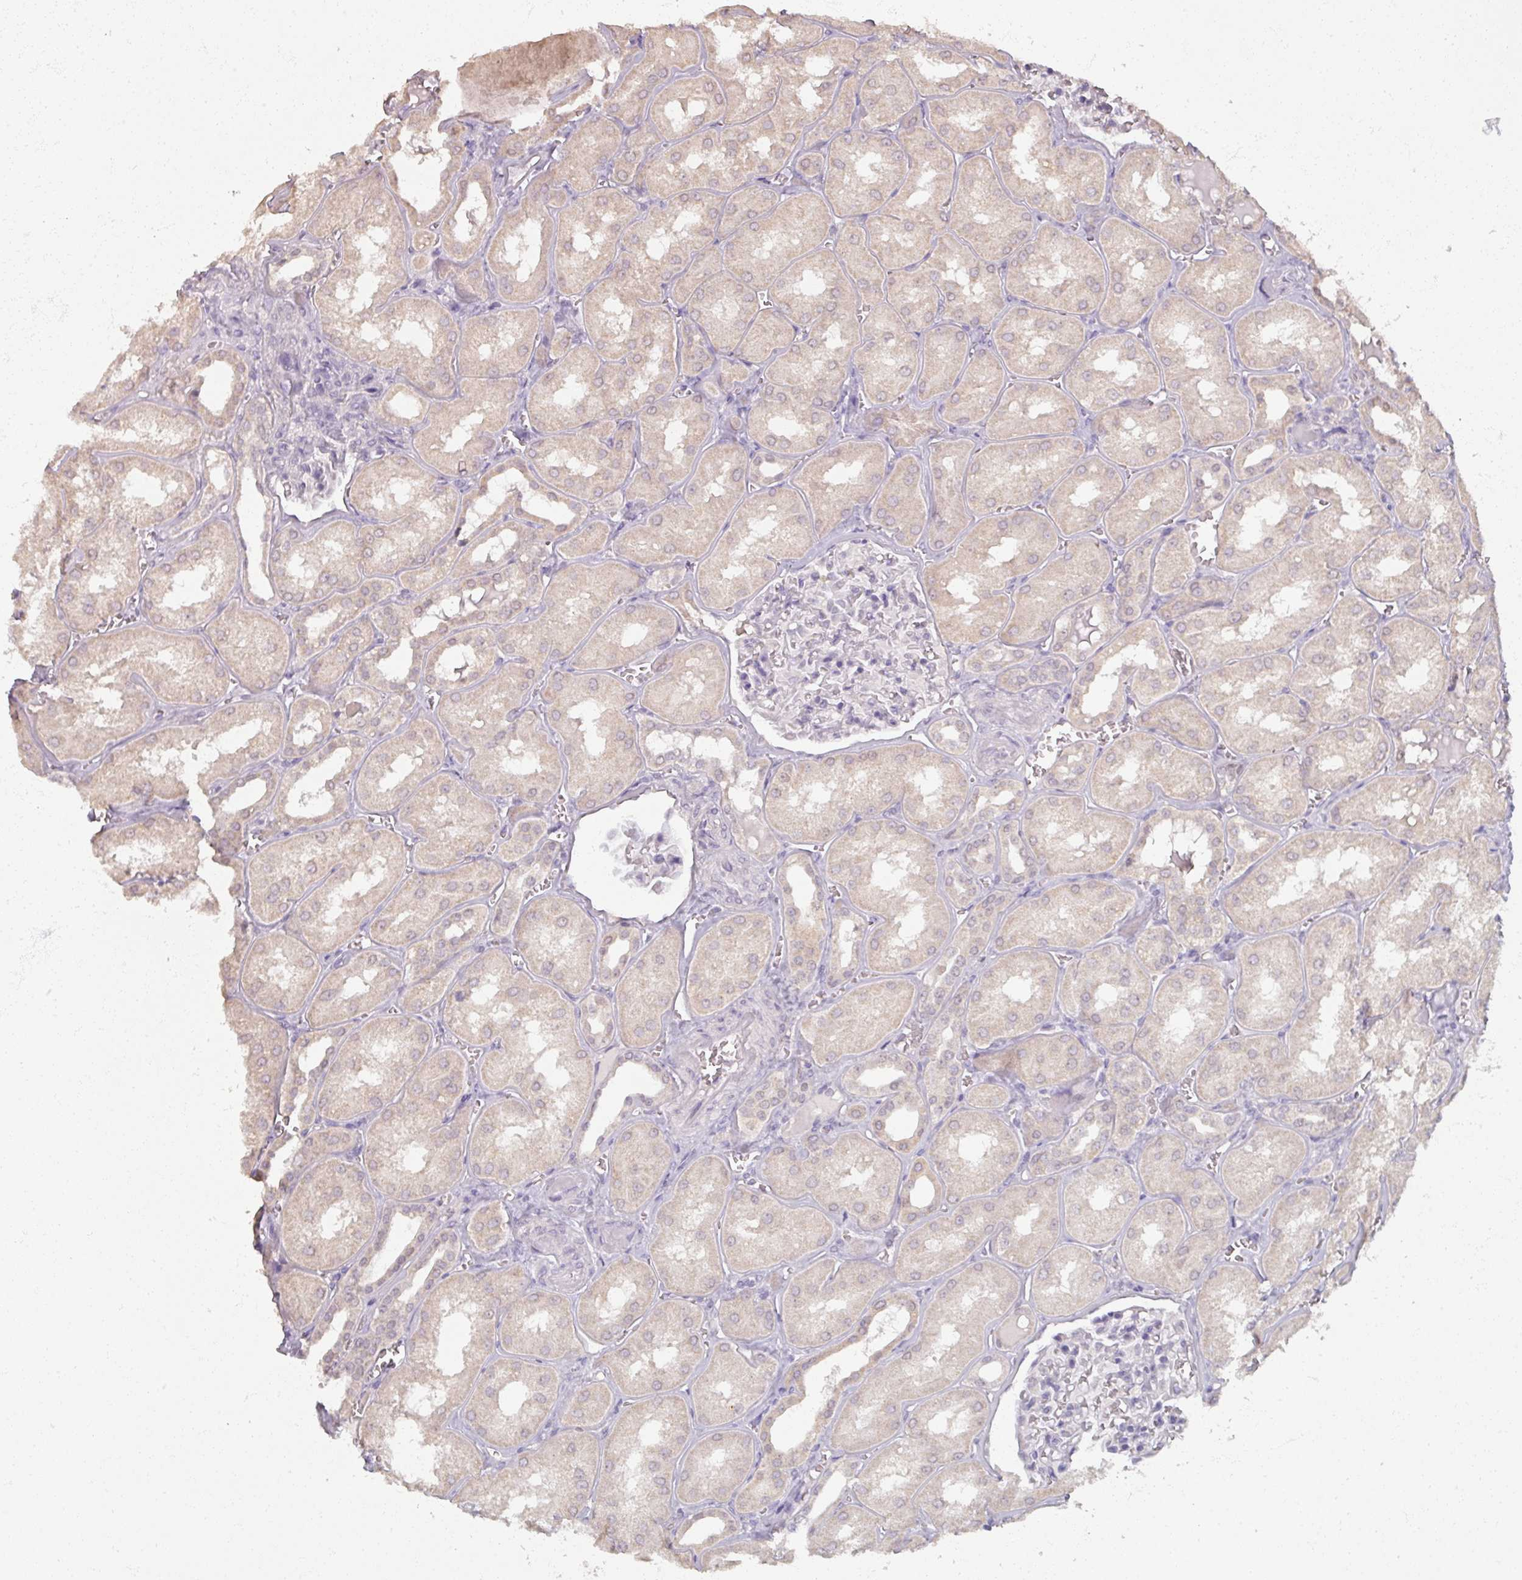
{"staining": {"intensity": "negative", "quantity": "none", "location": "none"}, "tissue": "kidney", "cell_type": "Cells in glomeruli", "image_type": "normal", "snomed": [{"axis": "morphology", "description": "Normal tissue, NOS"}, {"axis": "topography", "description": "Kidney"}], "caption": "A histopathology image of kidney stained for a protein shows no brown staining in cells in glomeruli.", "gene": "SOX11", "patient": {"sex": "male", "age": 61}}